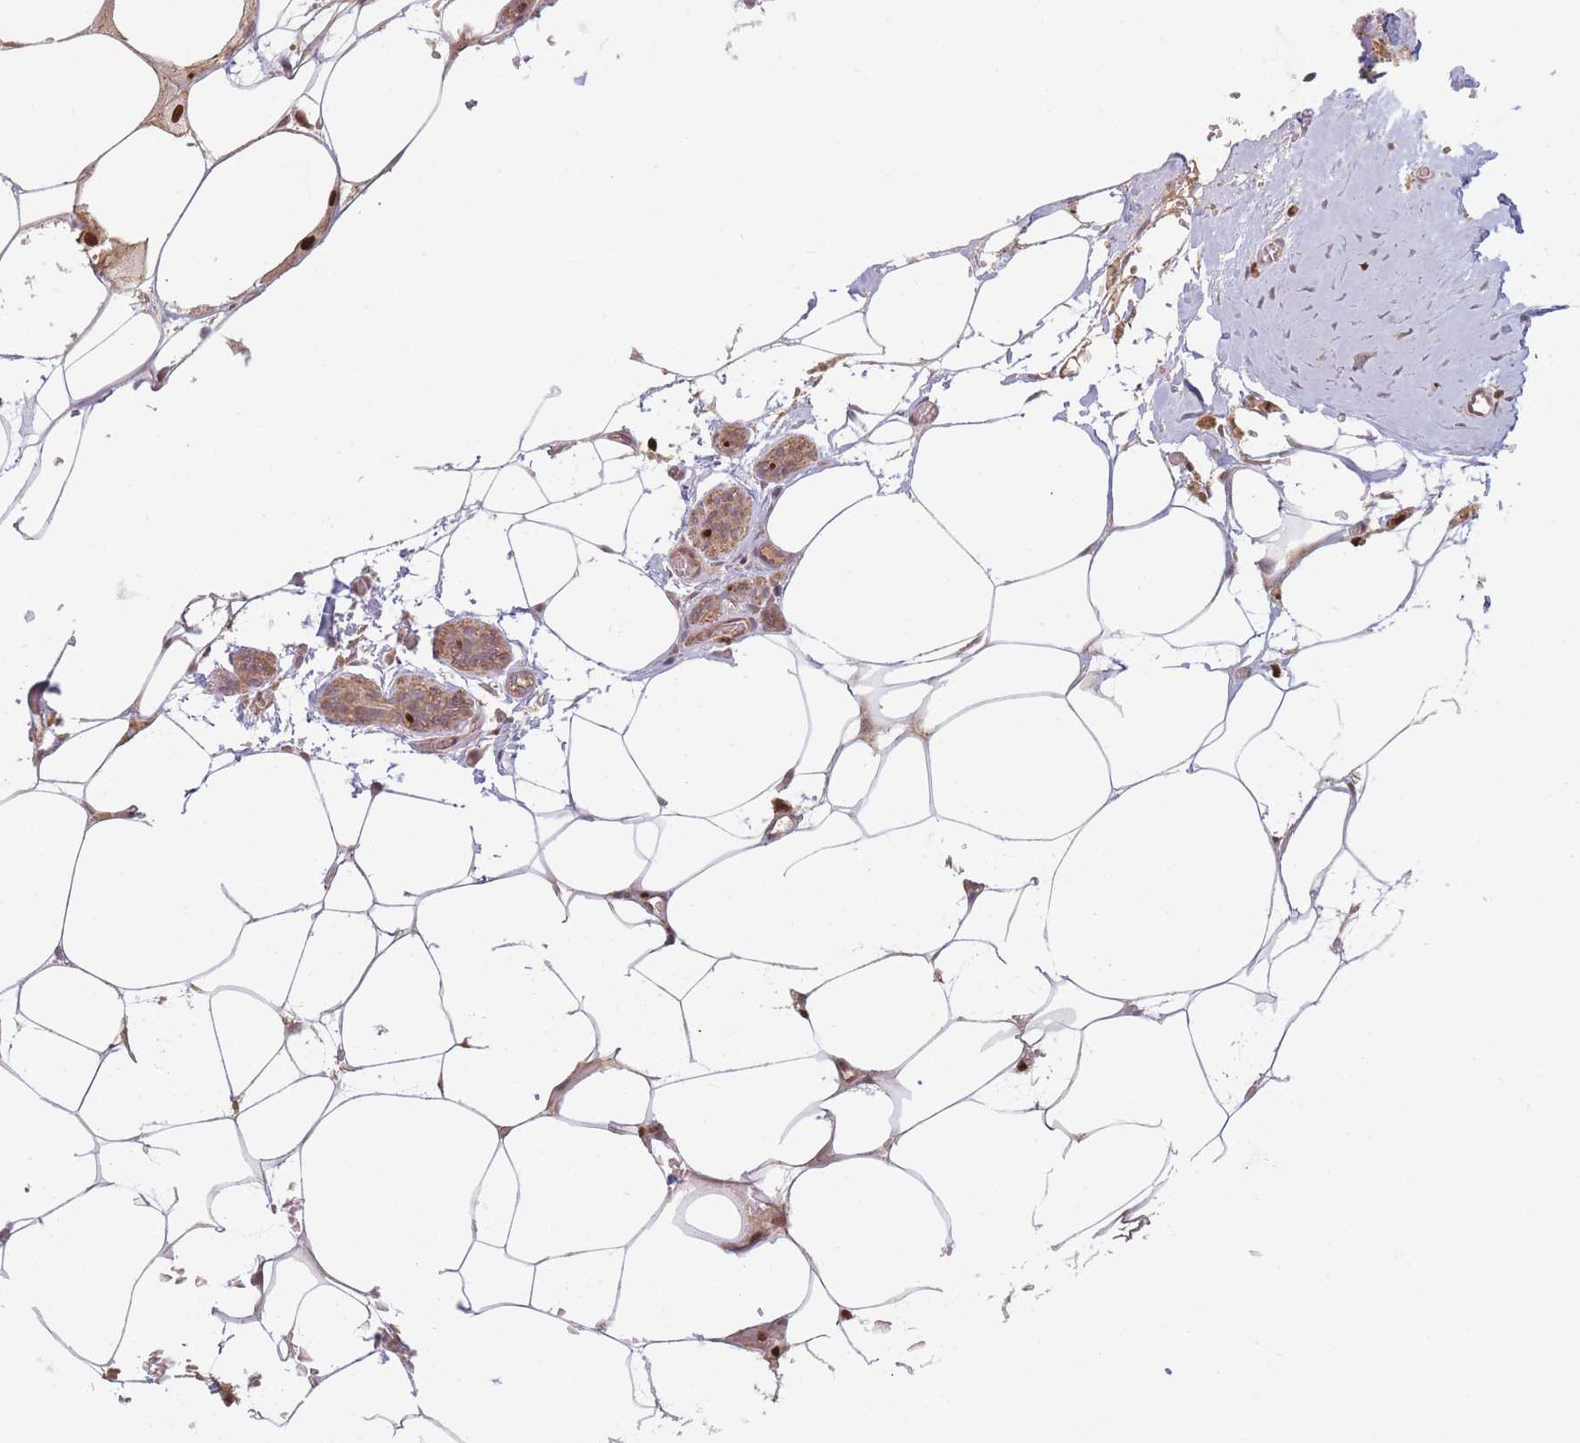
{"staining": {"intensity": "moderate", "quantity": "25%-75%", "location": "cytoplasmic/membranous"}, "tissue": "breast cancer", "cell_type": "Tumor cells", "image_type": "cancer", "snomed": [{"axis": "morphology", "description": "Lobular carcinoma"}, {"axis": "topography", "description": "Breast"}], "caption": "Immunohistochemical staining of human breast cancer (lobular carcinoma) exhibits medium levels of moderate cytoplasmic/membranous expression in about 25%-75% of tumor cells.", "gene": "FAM153A", "patient": {"sex": "female", "age": 58}}